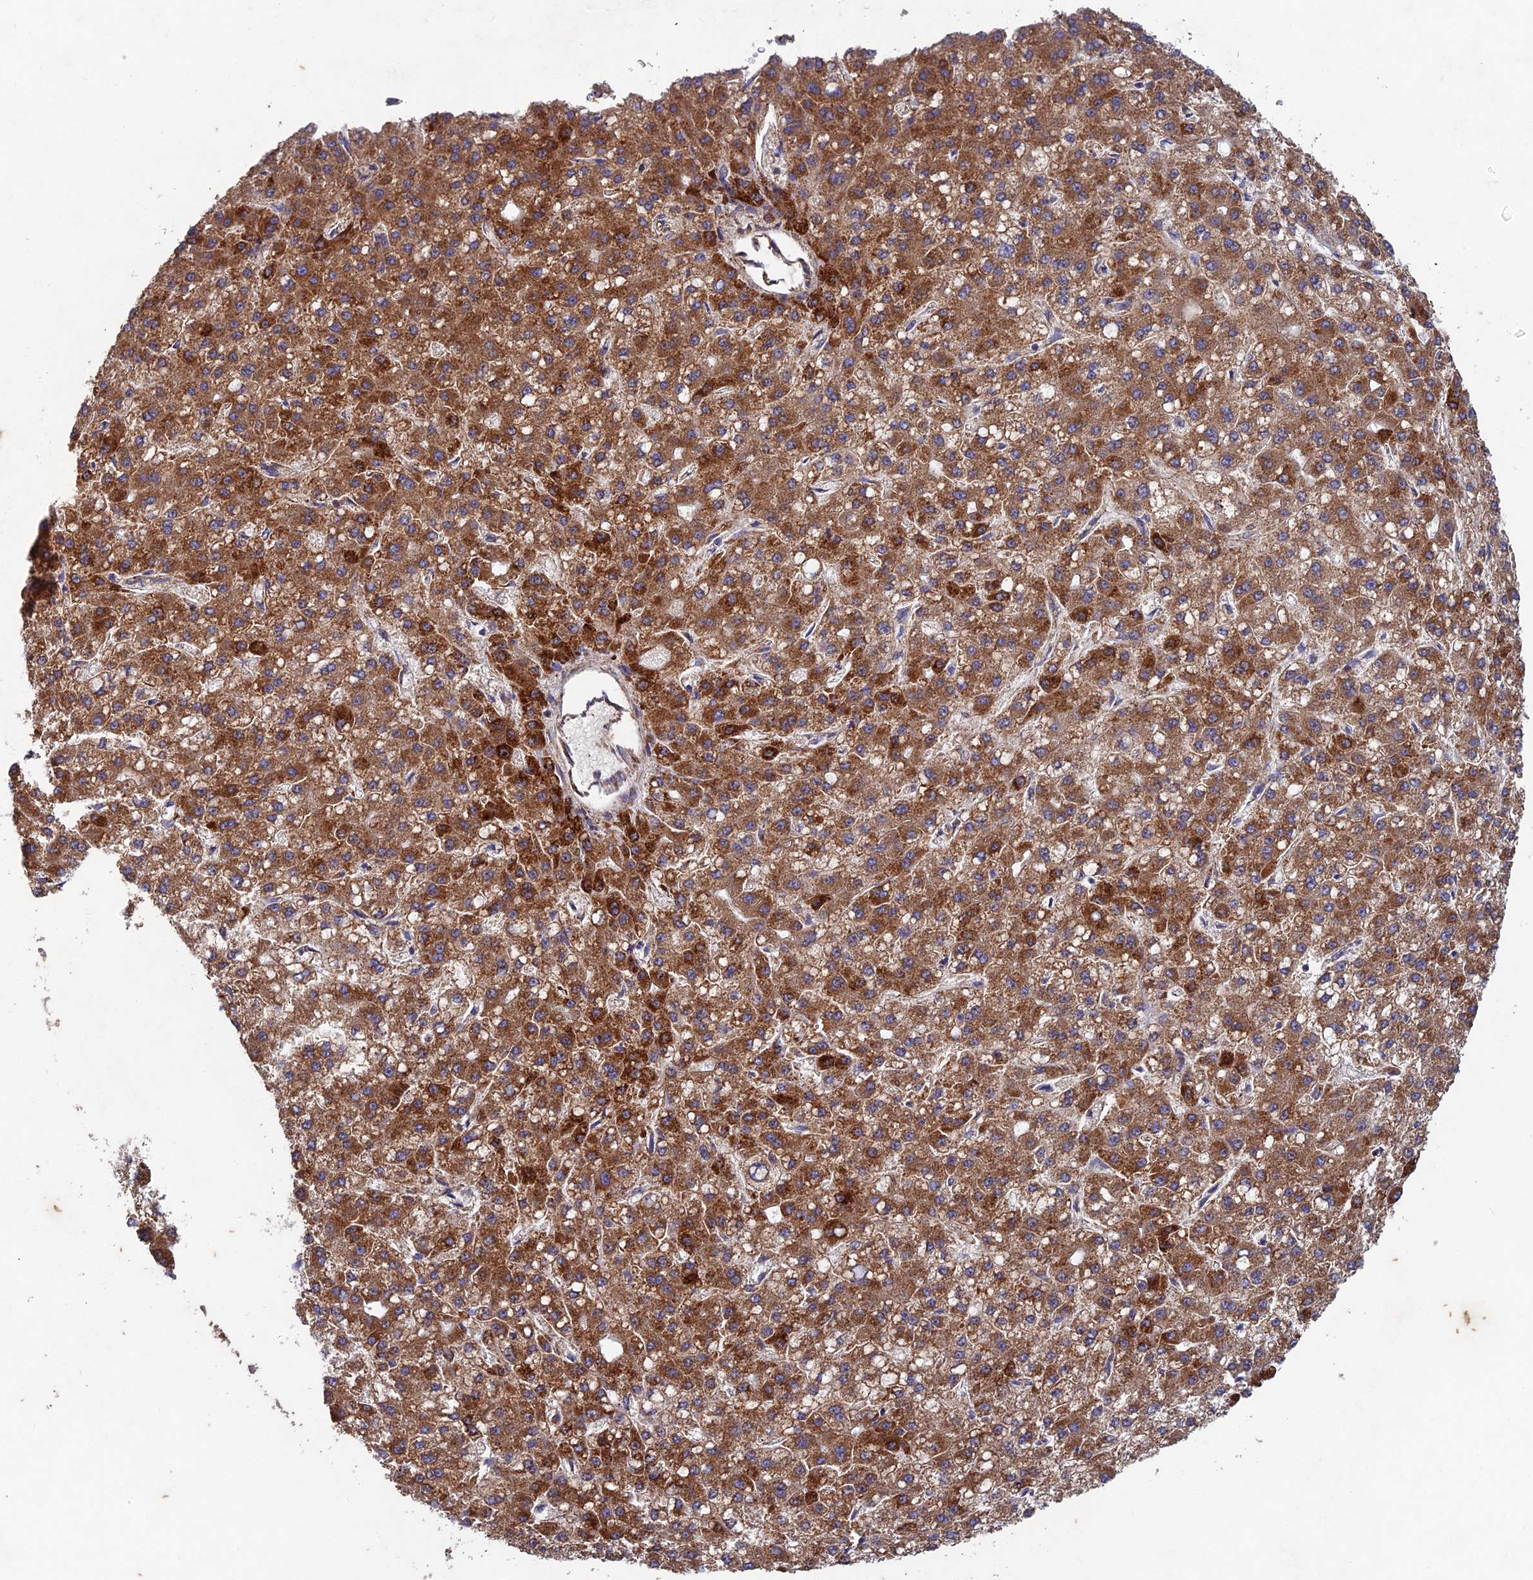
{"staining": {"intensity": "strong", "quantity": ">75%", "location": "cytoplasmic/membranous"}, "tissue": "liver cancer", "cell_type": "Tumor cells", "image_type": "cancer", "snomed": [{"axis": "morphology", "description": "Carcinoma, Hepatocellular, NOS"}, {"axis": "topography", "description": "Liver"}], "caption": "DAB (3,3'-diaminobenzidine) immunohistochemical staining of human liver cancer (hepatocellular carcinoma) demonstrates strong cytoplasmic/membranous protein expression in approximately >75% of tumor cells.", "gene": "AP4S1", "patient": {"sex": "male", "age": 67}}